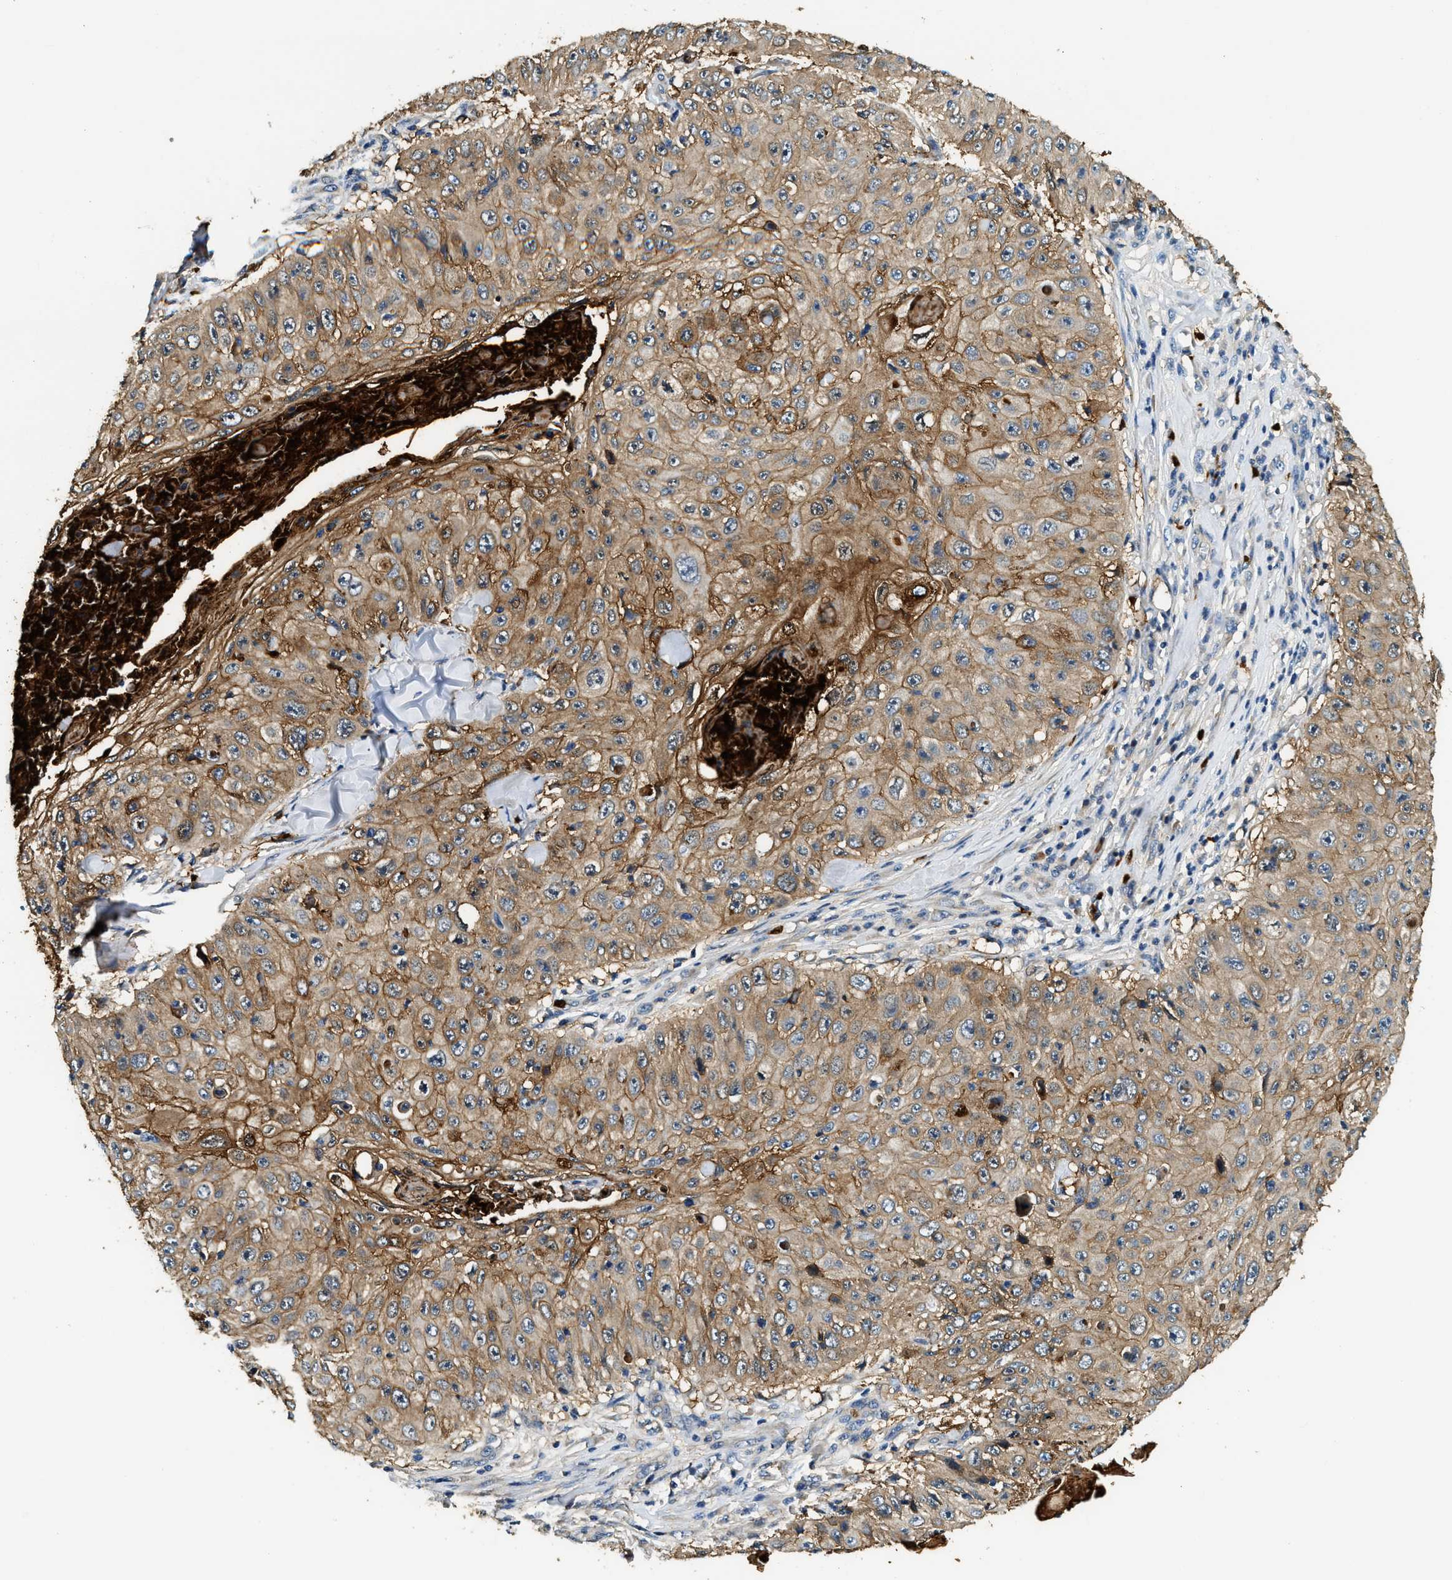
{"staining": {"intensity": "moderate", "quantity": ">75%", "location": "cytoplasmic/membranous"}, "tissue": "skin cancer", "cell_type": "Tumor cells", "image_type": "cancer", "snomed": [{"axis": "morphology", "description": "Squamous cell carcinoma, NOS"}, {"axis": "topography", "description": "Skin"}], "caption": "DAB immunohistochemical staining of skin squamous cell carcinoma shows moderate cytoplasmic/membranous protein expression in approximately >75% of tumor cells.", "gene": "ANXA3", "patient": {"sex": "male", "age": 86}}